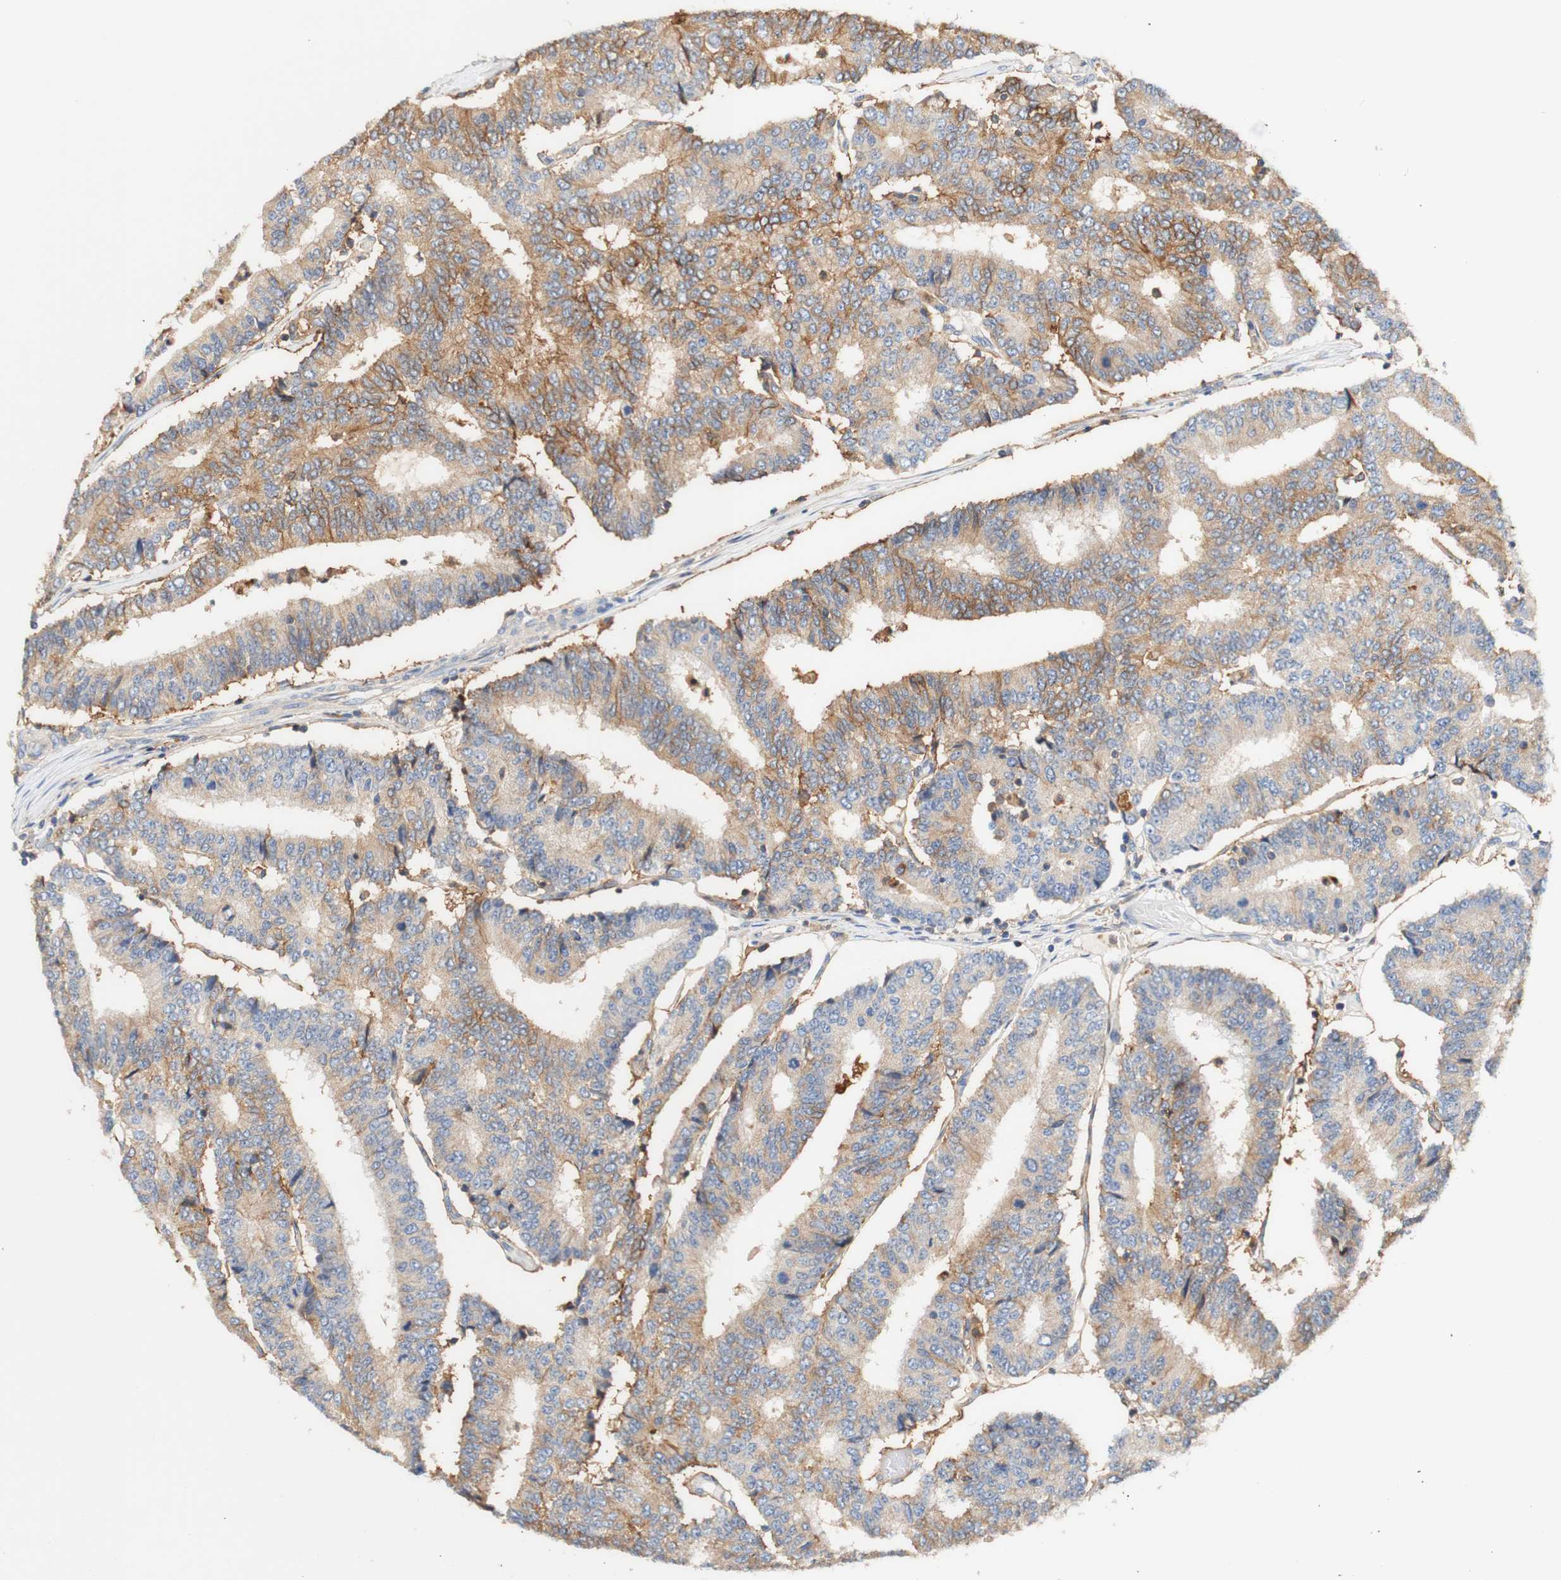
{"staining": {"intensity": "moderate", "quantity": "25%-75%", "location": "cytoplasmic/membranous"}, "tissue": "prostate cancer", "cell_type": "Tumor cells", "image_type": "cancer", "snomed": [{"axis": "morphology", "description": "Normal tissue, NOS"}, {"axis": "morphology", "description": "Adenocarcinoma, High grade"}, {"axis": "topography", "description": "Prostate"}, {"axis": "topography", "description": "Seminal veicle"}], "caption": "Moderate cytoplasmic/membranous staining is appreciated in approximately 25%-75% of tumor cells in prostate cancer.", "gene": "PCDH7", "patient": {"sex": "male", "age": 55}}